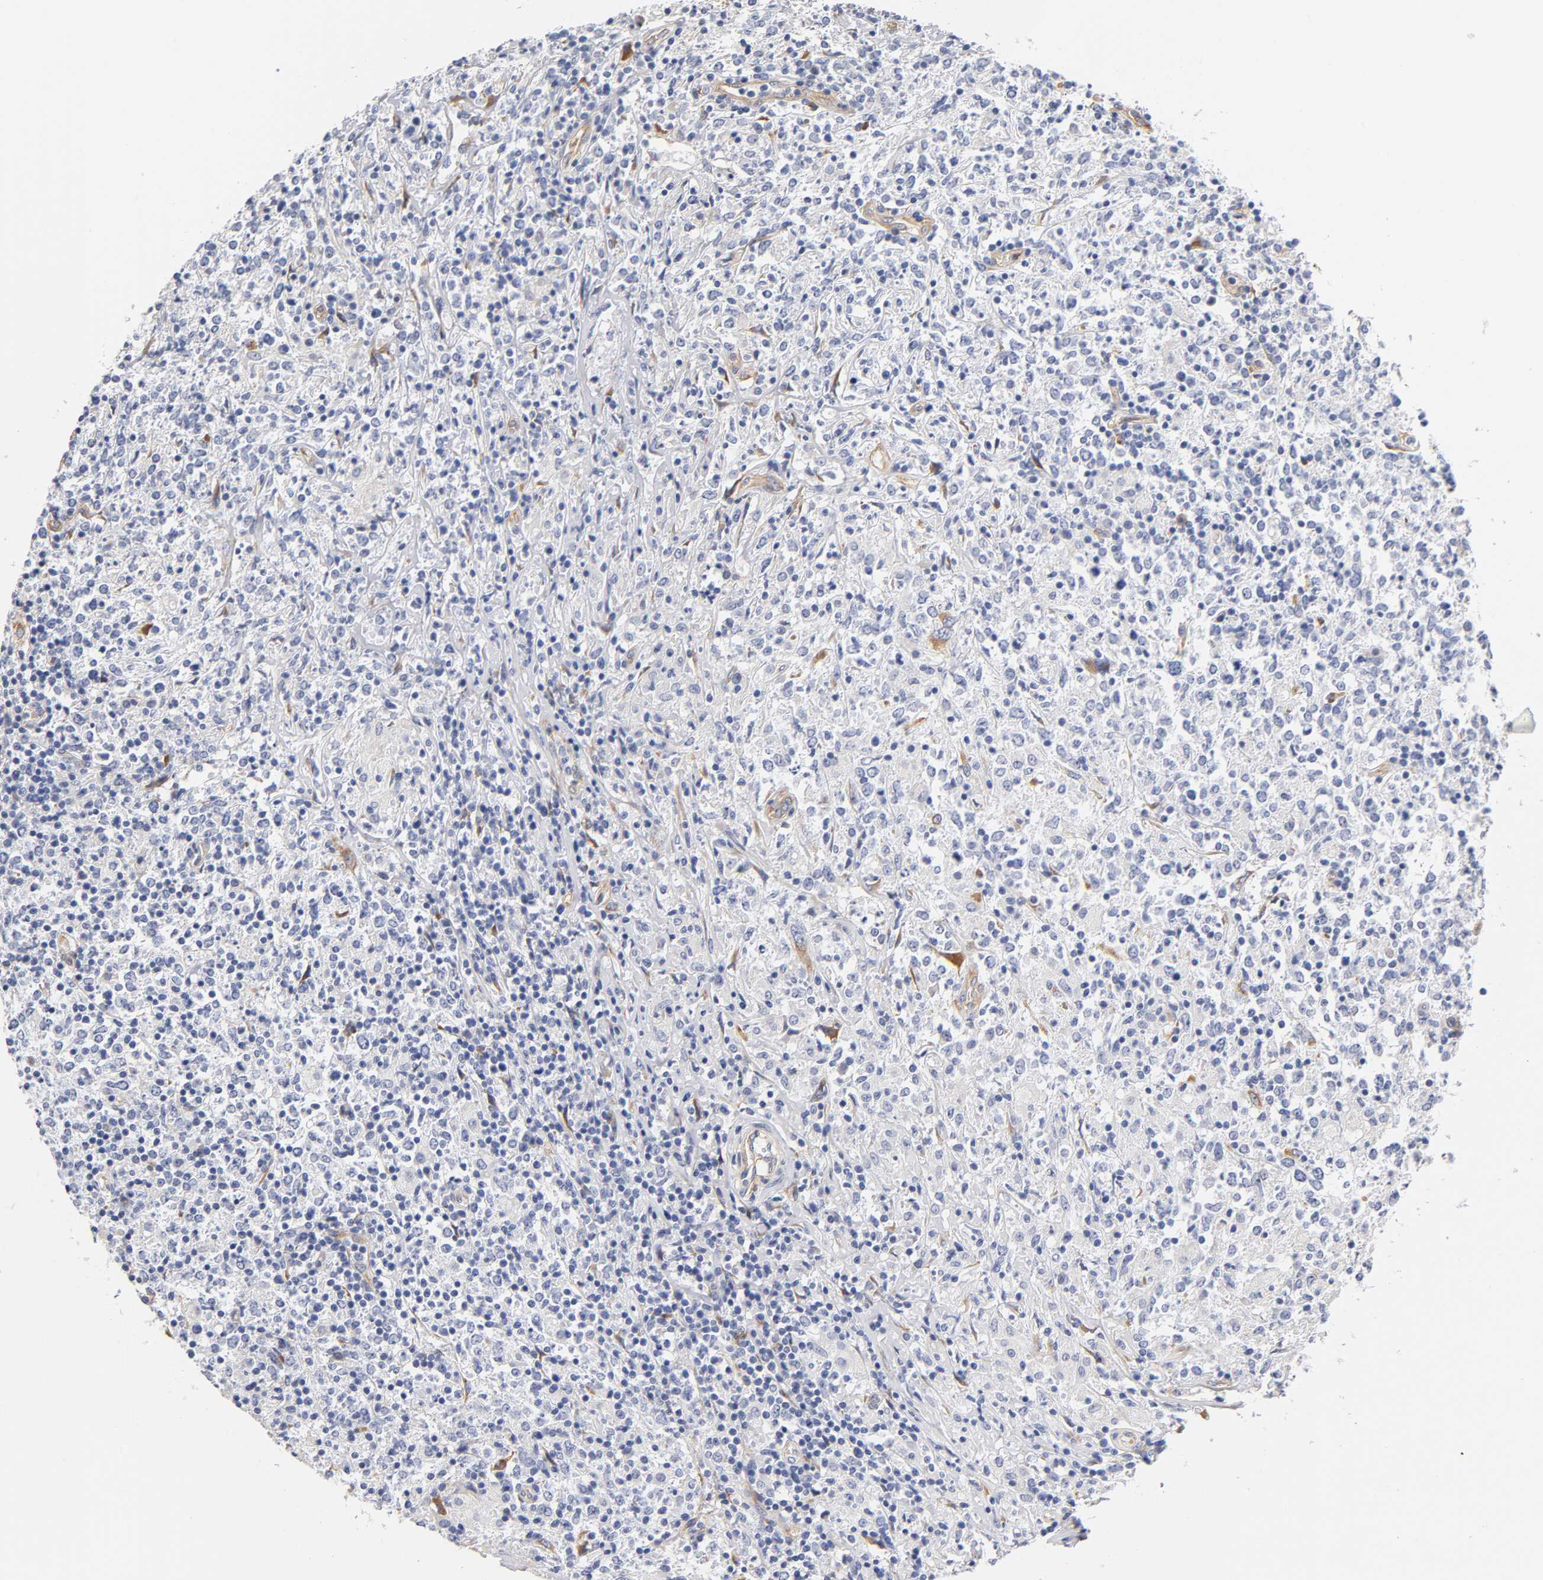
{"staining": {"intensity": "negative", "quantity": "none", "location": "none"}, "tissue": "lymphoma", "cell_type": "Tumor cells", "image_type": "cancer", "snomed": [{"axis": "morphology", "description": "Malignant lymphoma, non-Hodgkin's type, High grade"}, {"axis": "topography", "description": "Lymph node"}], "caption": "Protein analysis of malignant lymphoma, non-Hodgkin's type (high-grade) exhibits no significant positivity in tumor cells. (Brightfield microscopy of DAB immunohistochemistry (IHC) at high magnification).", "gene": "LAMB1", "patient": {"sex": "female", "age": 84}}